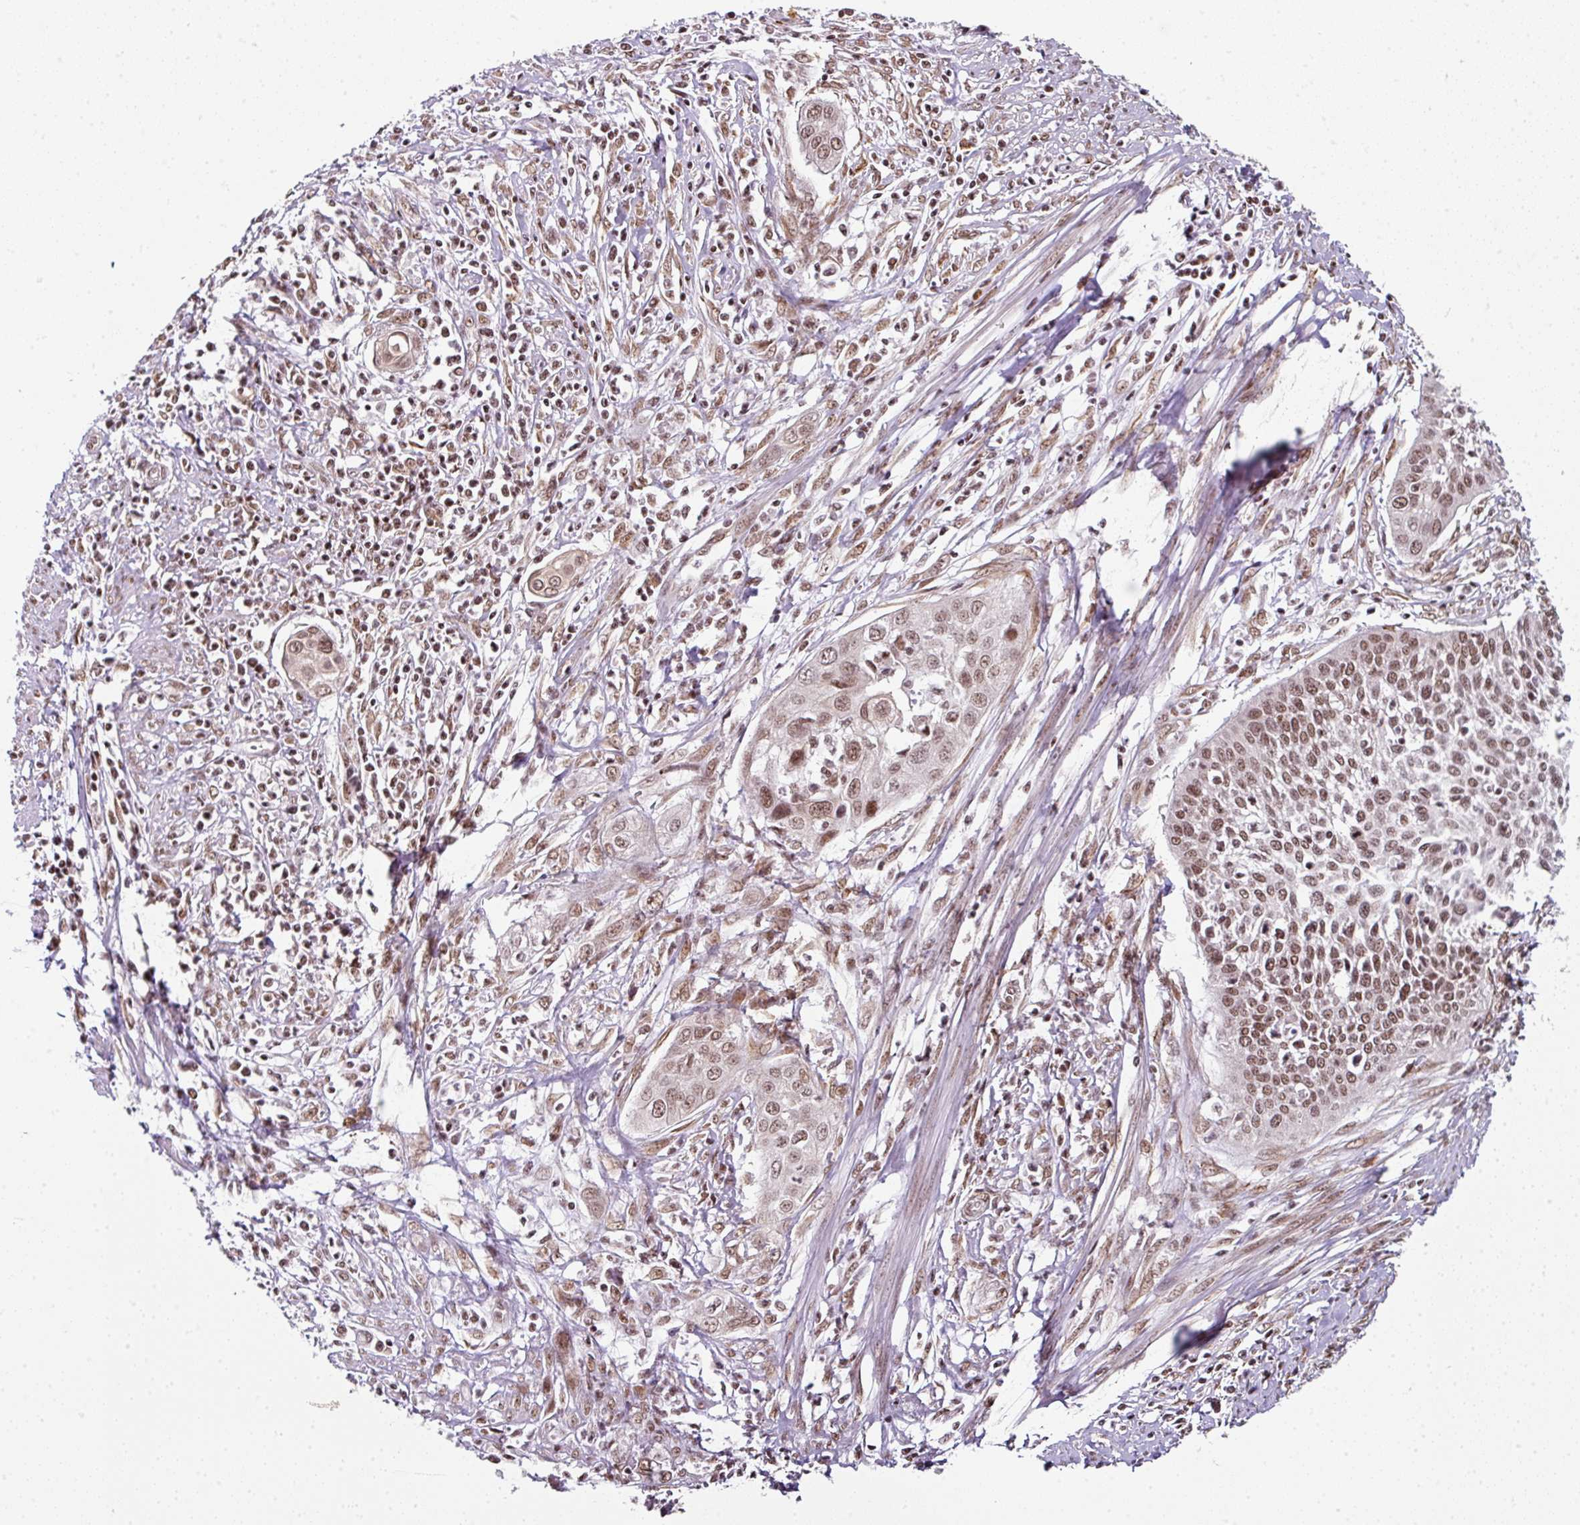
{"staining": {"intensity": "moderate", "quantity": ">75%", "location": "nuclear"}, "tissue": "cervical cancer", "cell_type": "Tumor cells", "image_type": "cancer", "snomed": [{"axis": "morphology", "description": "Squamous cell carcinoma, NOS"}, {"axis": "topography", "description": "Cervix"}], "caption": "The photomicrograph reveals a brown stain indicating the presence of a protein in the nuclear of tumor cells in cervical squamous cell carcinoma. (brown staining indicates protein expression, while blue staining denotes nuclei).", "gene": "NFYA", "patient": {"sex": "female", "age": 34}}